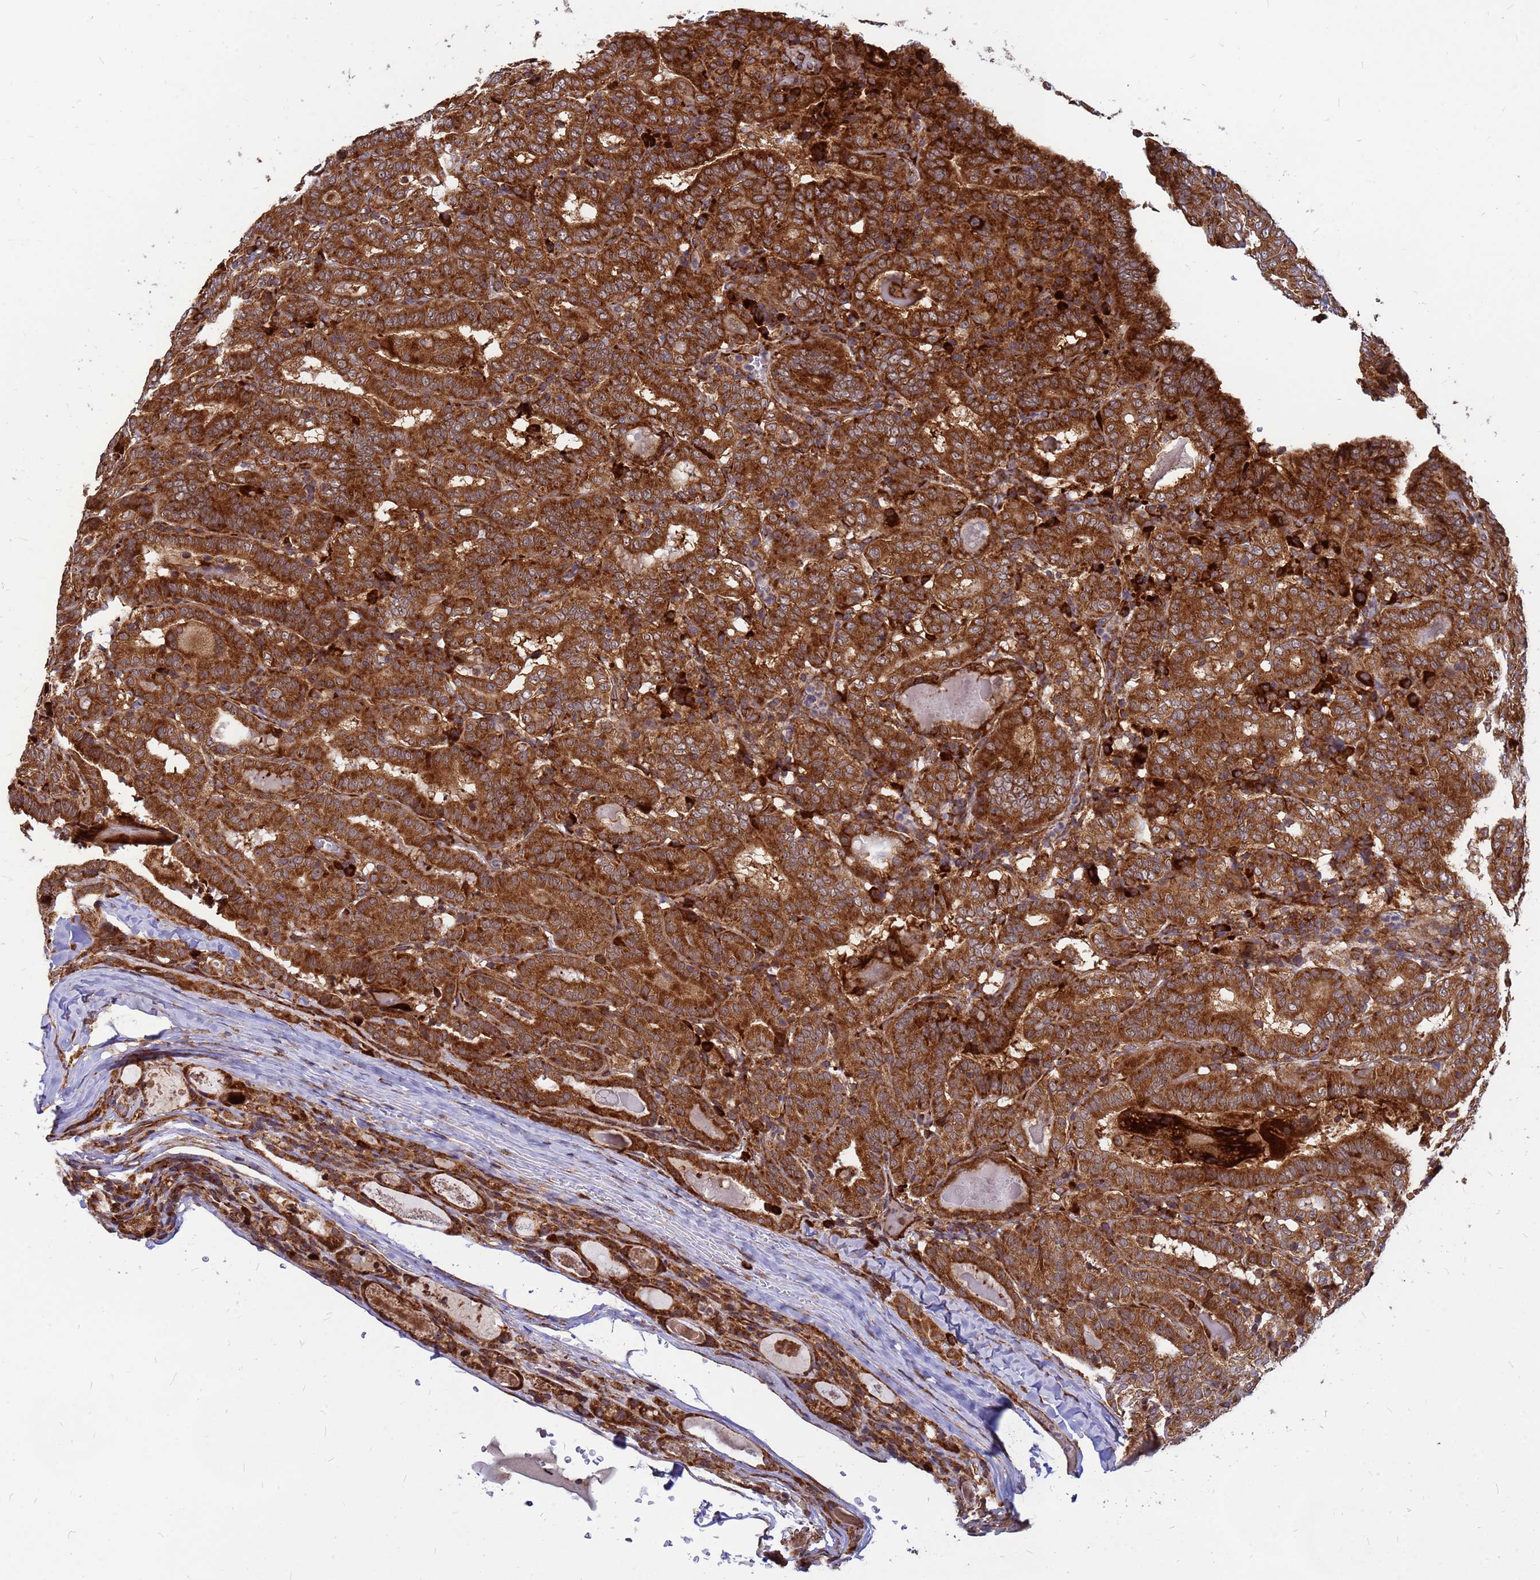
{"staining": {"intensity": "strong", "quantity": ">75%", "location": "cytoplasmic/membranous"}, "tissue": "thyroid cancer", "cell_type": "Tumor cells", "image_type": "cancer", "snomed": [{"axis": "morphology", "description": "Papillary adenocarcinoma, NOS"}, {"axis": "topography", "description": "Thyroid gland"}], "caption": "Immunohistochemistry (IHC) of thyroid cancer (papillary adenocarcinoma) shows high levels of strong cytoplasmic/membranous positivity in about >75% of tumor cells.", "gene": "RPL8", "patient": {"sex": "female", "age": 72}}